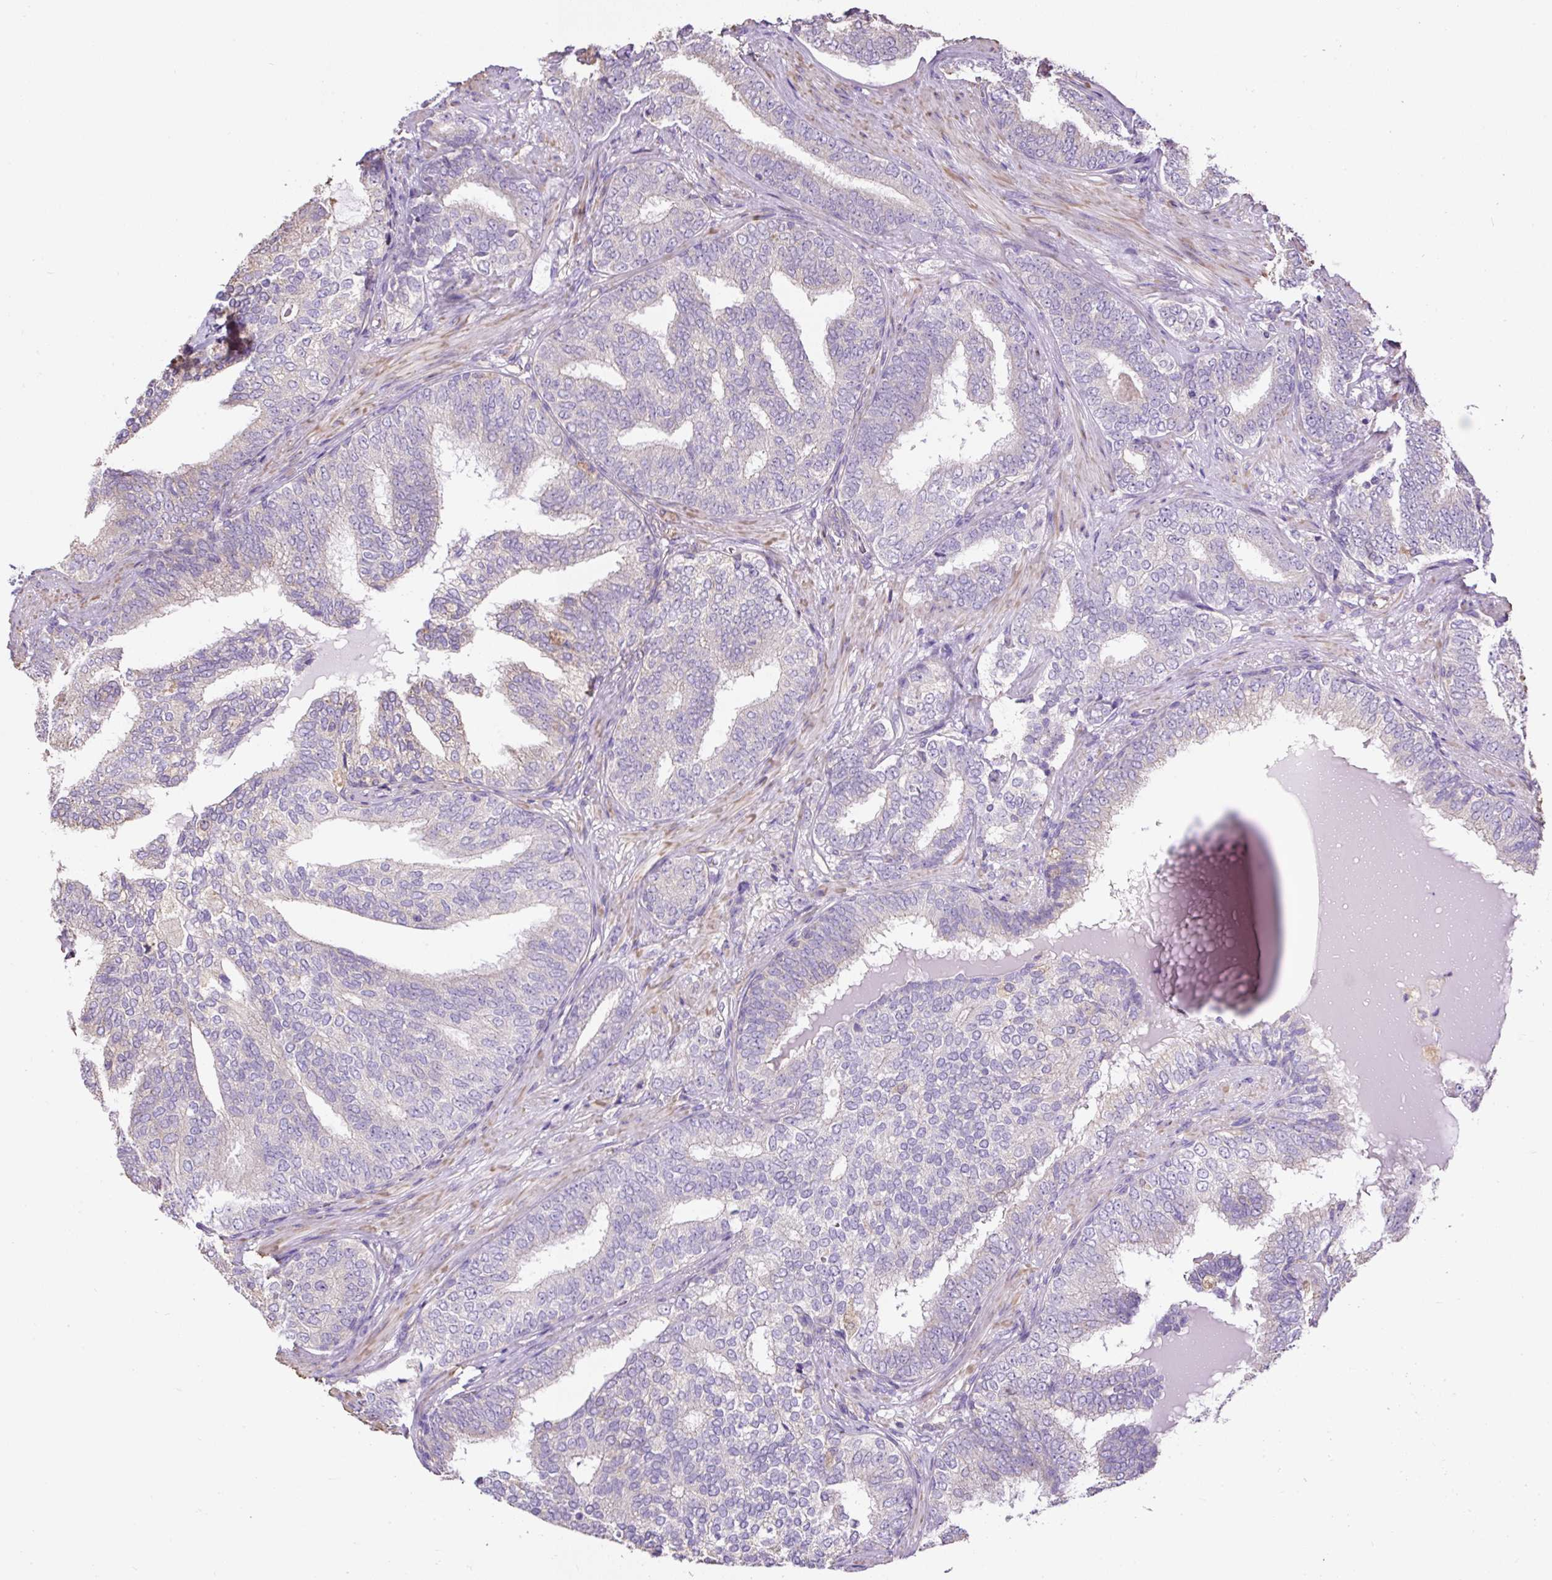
{"staining": {"intensity": "negative", "quantity": "none", "location": "none"}, "tissue": "prostate cancer", "cell_type": "Tumor cells", "image_type": "cancer", "snomed": [{"axis": "morphology", "description": "Adenocarcinoma, High grade"}, {"axis": "topography", "description": "Prostate"}], "caption": "A high-resolution micrograph shows immunohistochemistry staining of high-grade adenocarcinoma (prostate), which shows no significant expression in tumor cells.", "gene": "PDIA2", "patient": {"sex": "male", "age": 72}}